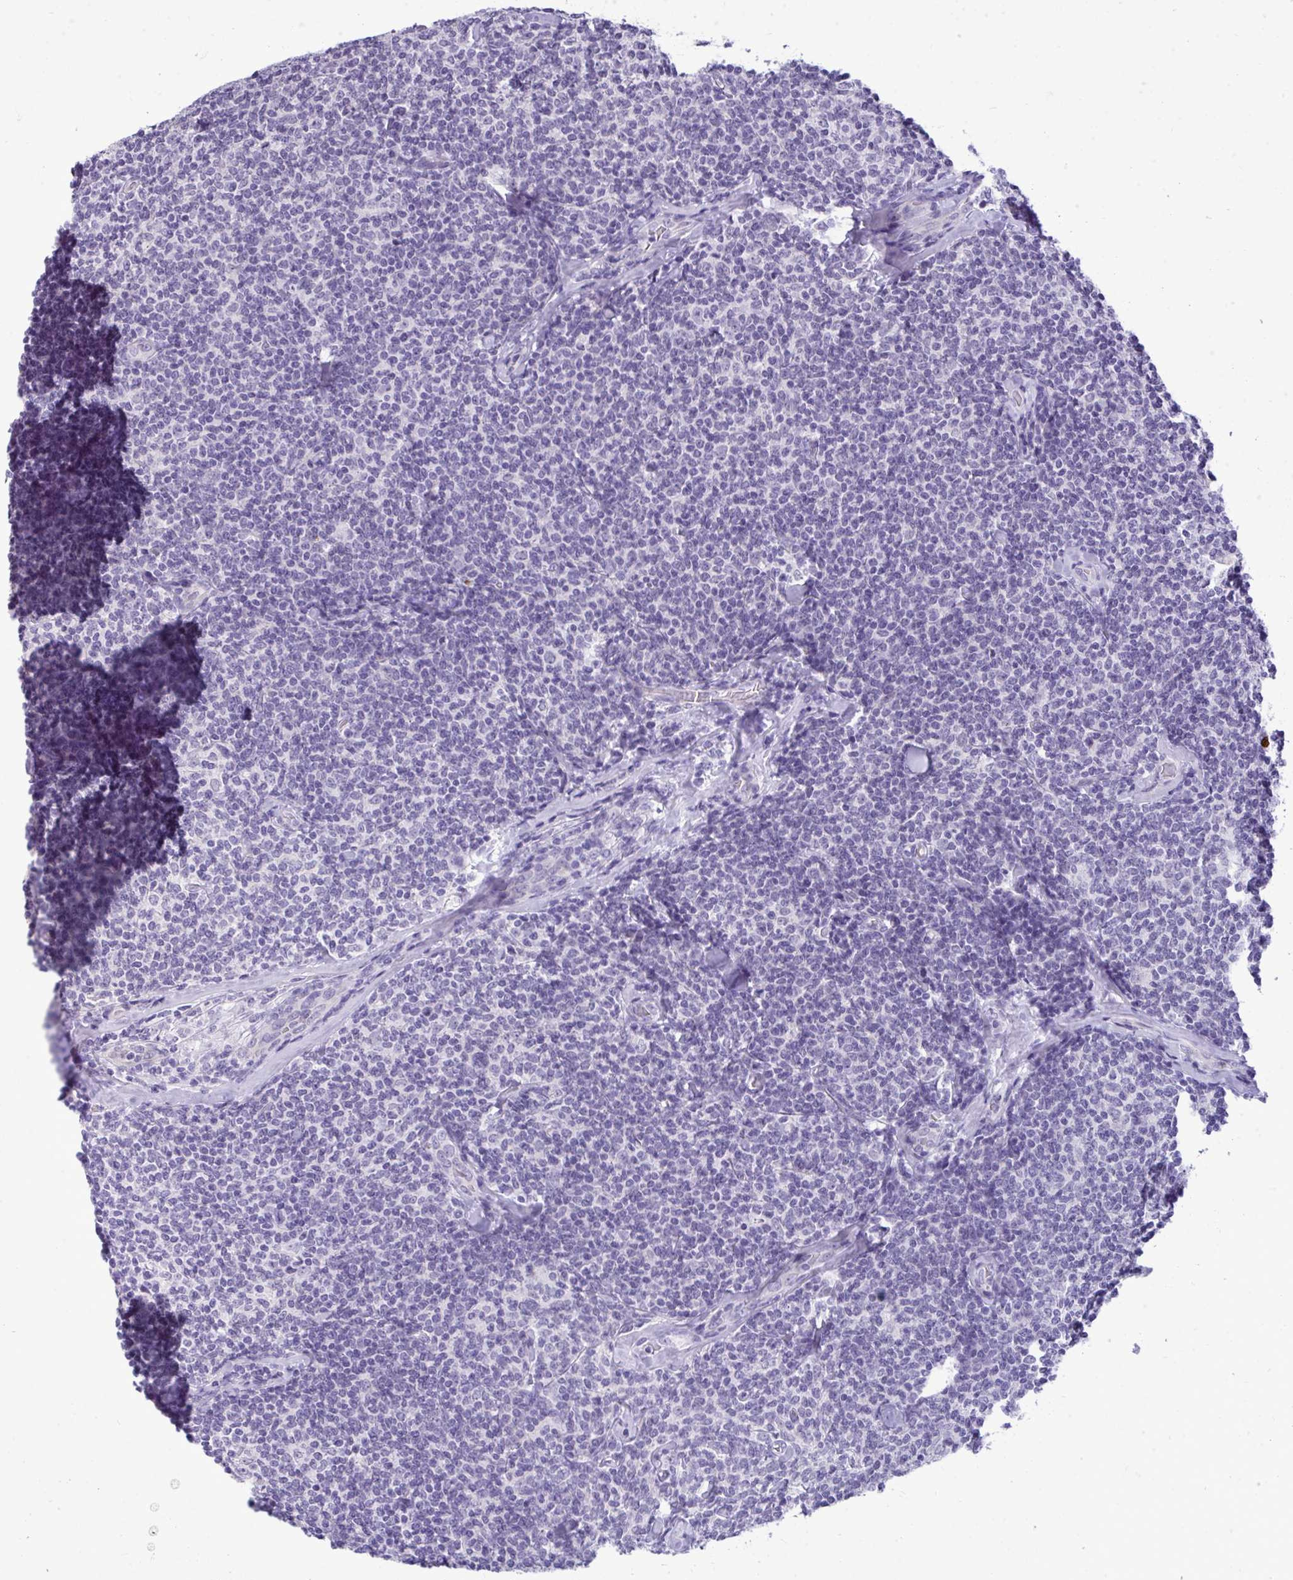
{"staining": {"intensity": "negative", "quantity": "none", "location": "none"}, "tissue": "lymphoma", "cell_type": "Tumor cells", "image_type": "cancer", "snomed": [{"axis": "morphology", "description": "Malignant lymphoma, non-Hodgkin's type, Low grade"}, {"axis": "topography", "description": "Lymph node"}], "caption": "DAB (3,3'-diaminobenzidine) immunohistochemical staining of human lymphoma reveals no significant positivity in tumor cells.", "gene": "PRM2", "patient": {"sex": "female", "age": 56}}